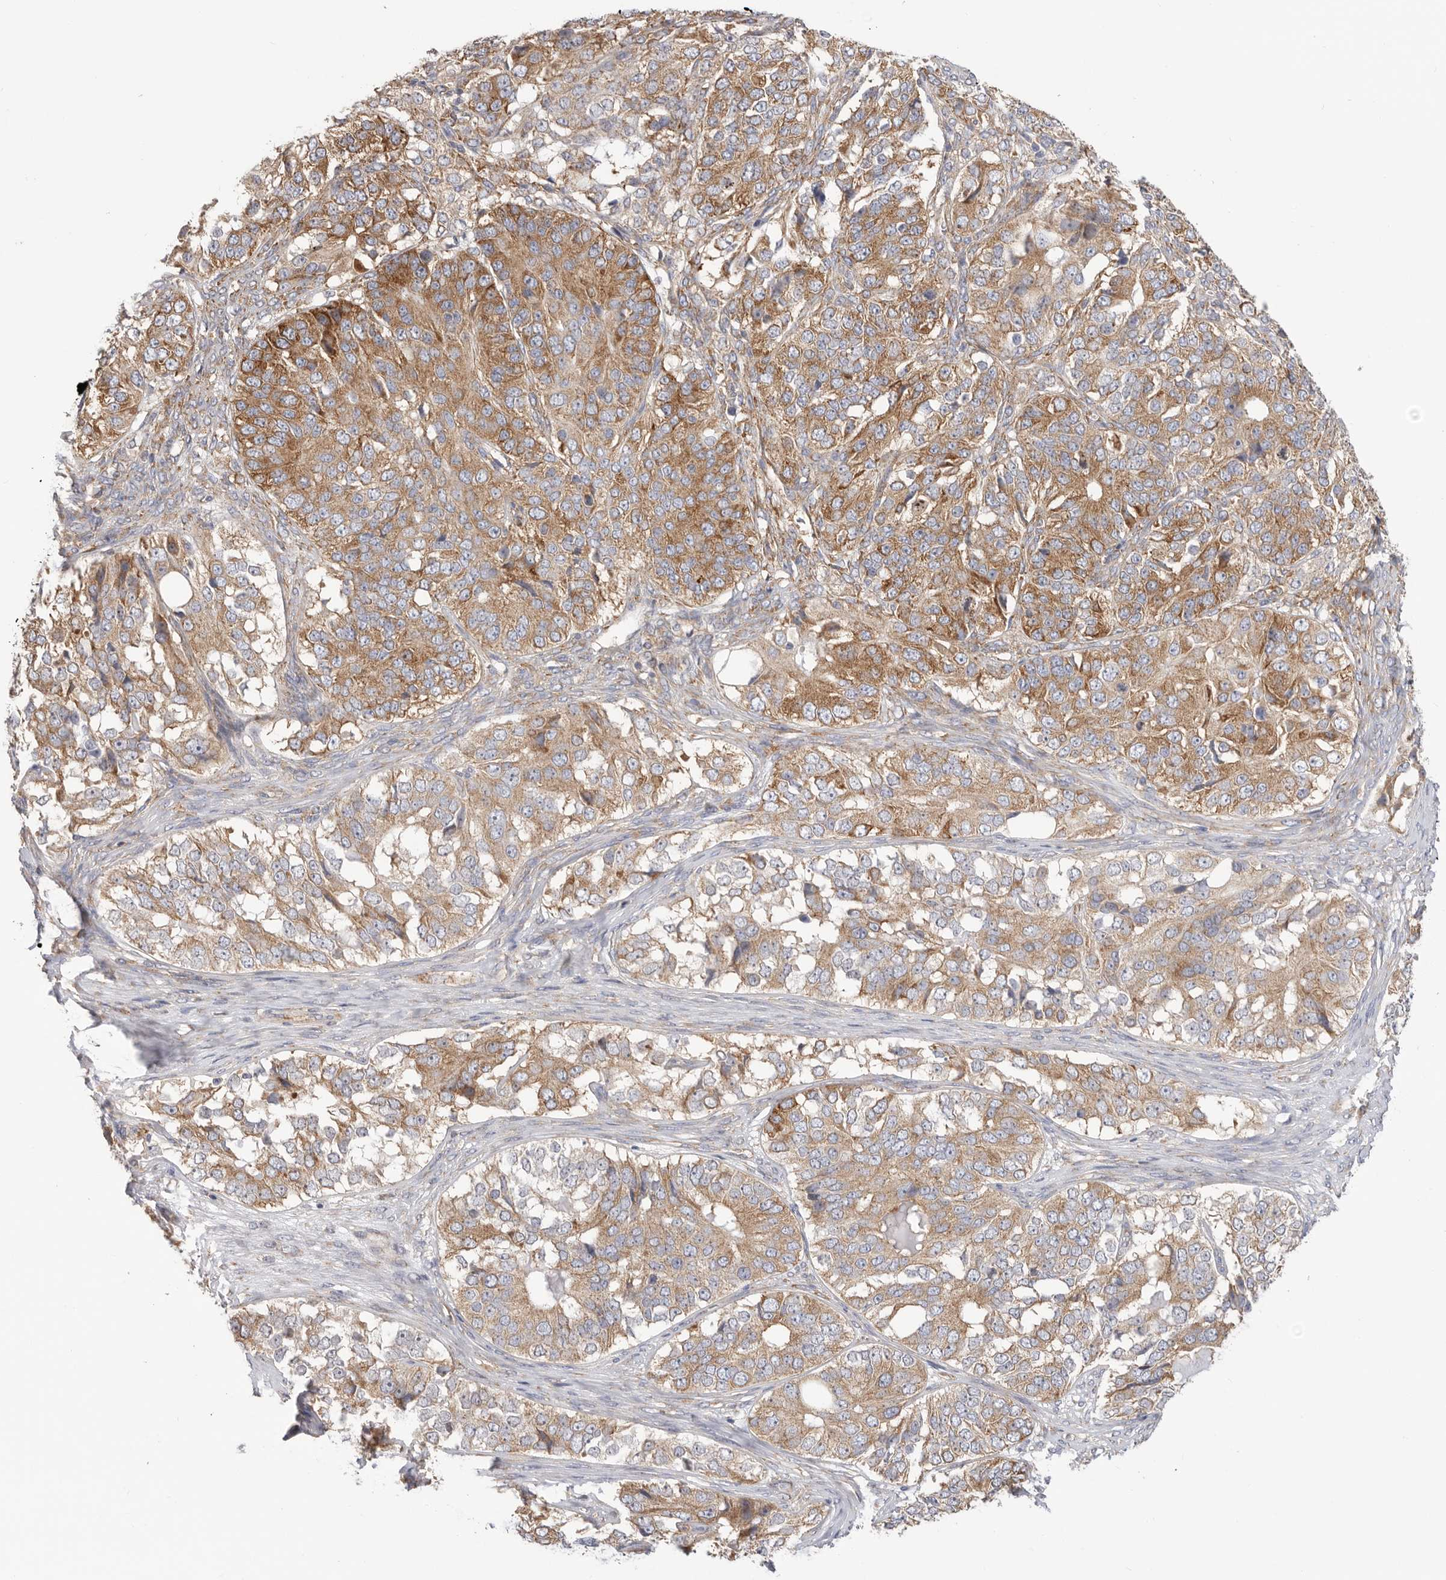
{"staining": {"intensity": "moderate", "quantity": ">75%", "location": "cytoplasmic/membranous"}, "tissue": "ovarian cancer", "cell_type": "Tumor cells", "image_type": "cancer", "snomed": [{"axis": "morphology", "description": "Carcinoma, endometroid"}, {"axis": "topography", "description": "Ovary"}], "caption": "Ovarian cancer tissue shows moderate cytoplasmic/membranous expression in approximately >75% of tumor cells, visualized by immunohistochemistry. (DAB = brown stain, brightfield microscopy at high magnification).", "gene": "SERBP1", "patient": {"sex": "female", "age": 51}}